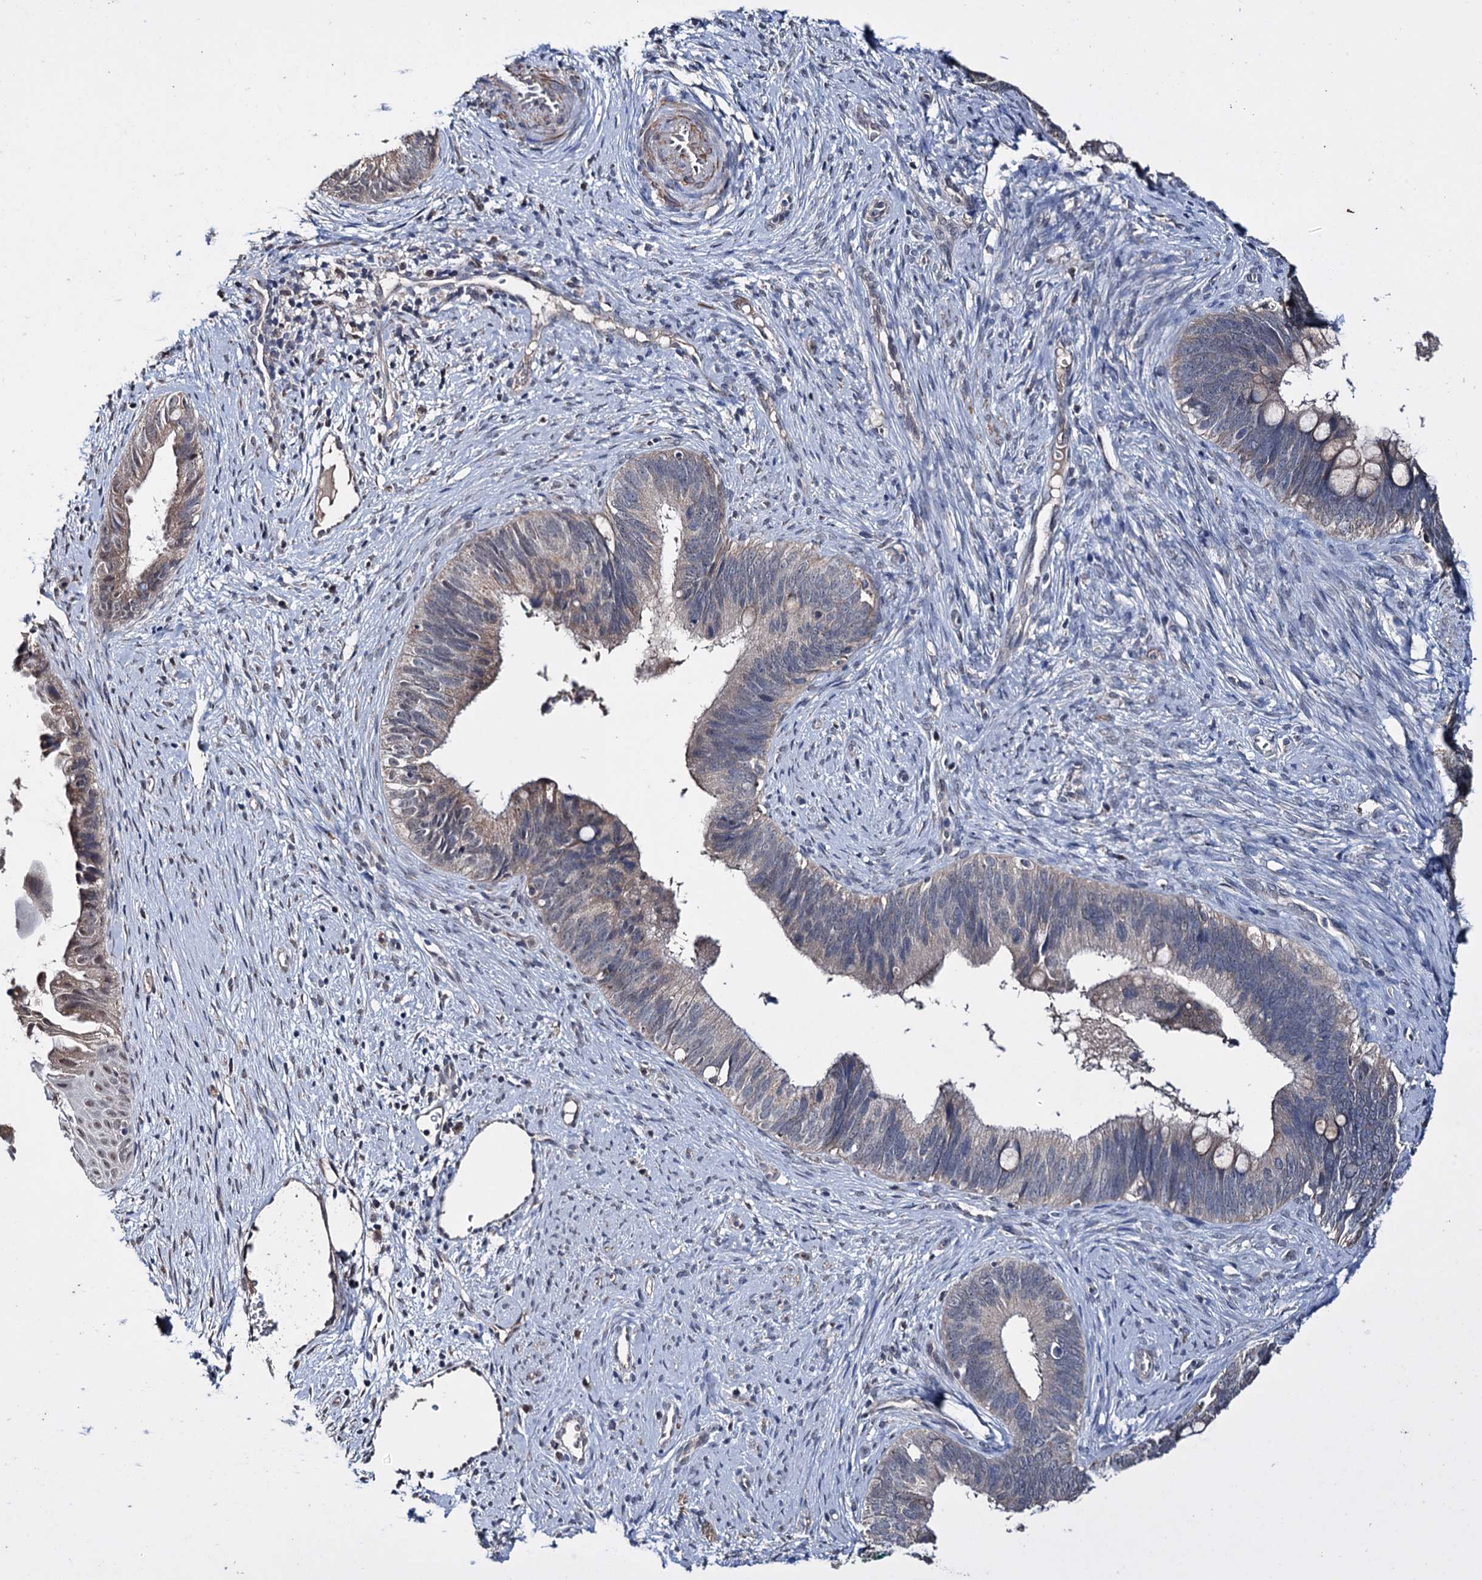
{"staining": {"intensity": "weak", "quantity": "<25%", "location": "cytoplasmic/membranous"}, "tissue": "cervical cancer", "cell_type": "Tumor cells", "image_type": "cancer", "snomed": [{"axis": "morphology", "description": "Adenocarcinoma, NOS"}, {"axis": "topography", "description": "Cervix"}], "caption": "High power microscopy photomicrograph of an immunohistochemistry (IHC) image of cervical adenocarcinoma, revealing no significant expression in tumor cells.", "gene": "CLPB", "patient": {"sex": "female", "age": 42}}